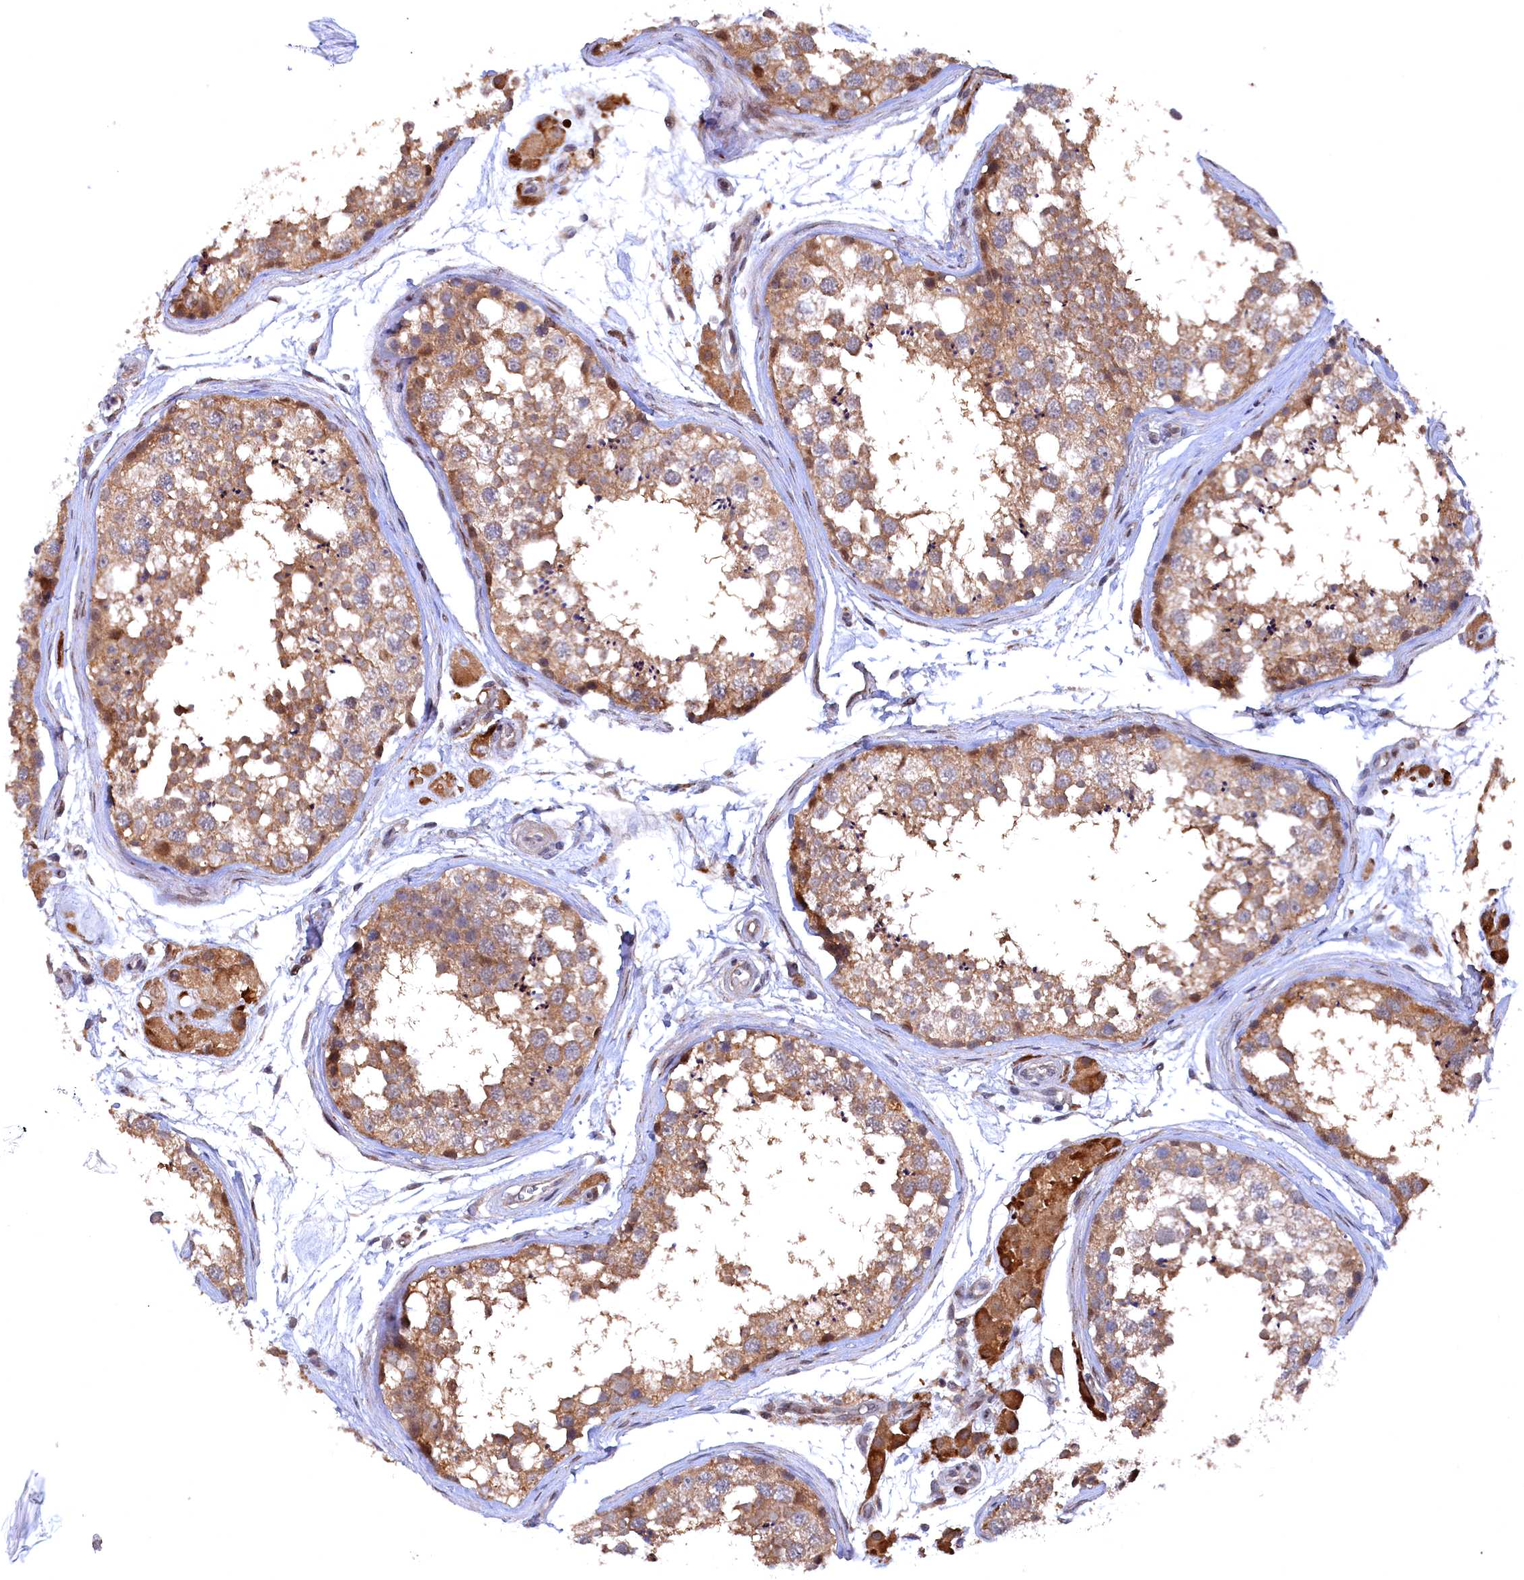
{"staining": {"intensity": "moderate", "quantity": ">75%", "location": "cytoplasmic/membranous"}, "tissue": "testis", "cell_type": "Cells in seminiferous ducts", "image_type": "normal", "snomed": [{"axis": "morphology", "description": "Normal tissue, NOS"}, {"axis": "topography", "description": "Testis"}], "caption": "Protein staining shows moderate cytoplasmic/membranous expression in approximately >75% of cells in seminiferous ducts in unremarkable testis. The staining was performed using DAB (3,3'-diaminobenzidine) to visualize the protein expression in brown, while the nuclei were stained in blue with hematoxylin (Magnification: 20x).", "gene": "TMC5", "patient": {"sex": "male", "age": 56}}